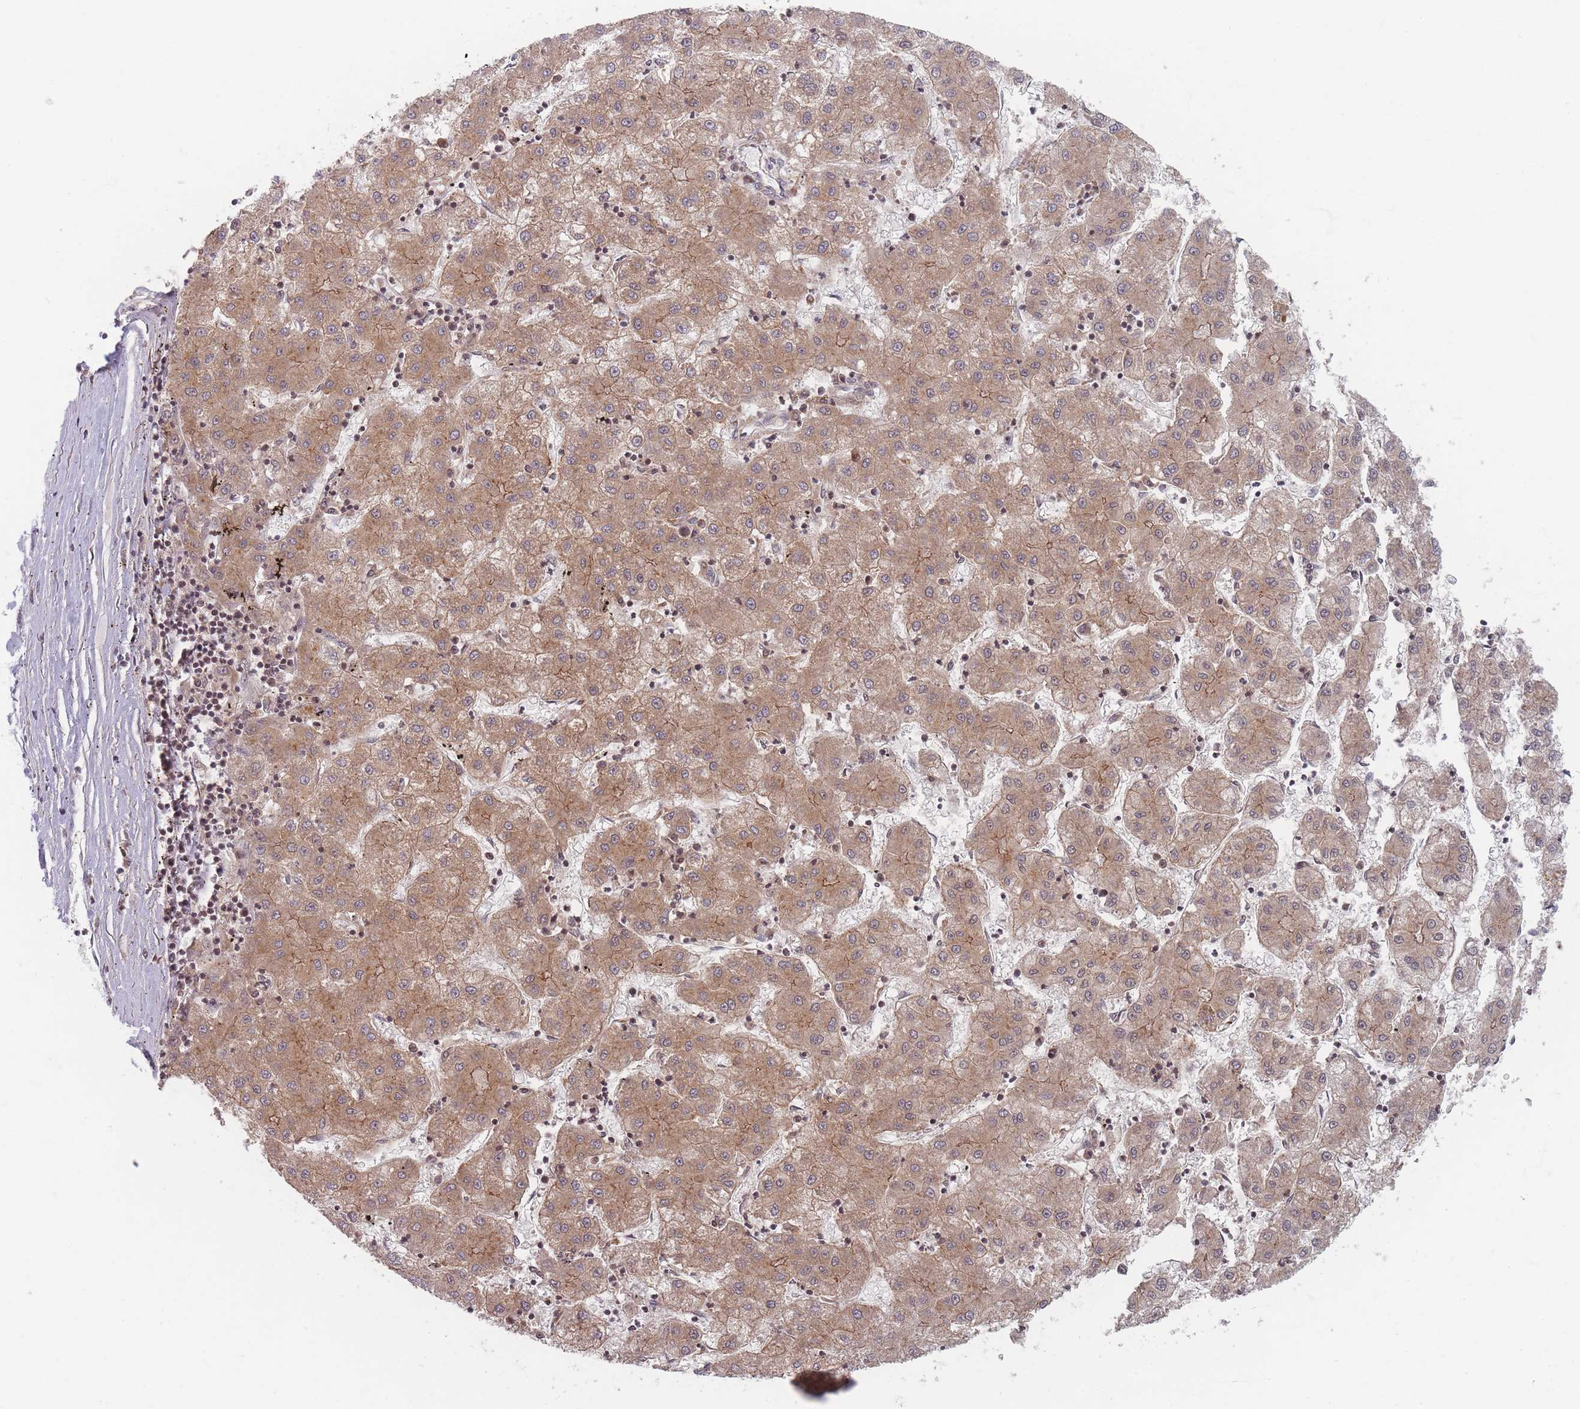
{"staining": {"intensity": "moderate", "quantity": ">75%", "location": "cytoplasmic/membranous"}, "tissue": "liver cancer", "cell_type": "Tumor cells", "image_type": "cancer", "snomed": [{"axis": "morphology", "description": "Carcinoma, Hepatocellular, NOS"}, {"axis": "topography", "description": "Liver"}], "caption": "This histopathology image exhibits liver cancer stained with immunohistochemistry (IHC) to label a protein in brown. The cytoplasmic/membranous of tumor cells show moderate positivity for the protein. Nuclei are counter-stained blue.", "gene": "RADX", "patient": {"sex": "male", "age": 72}}